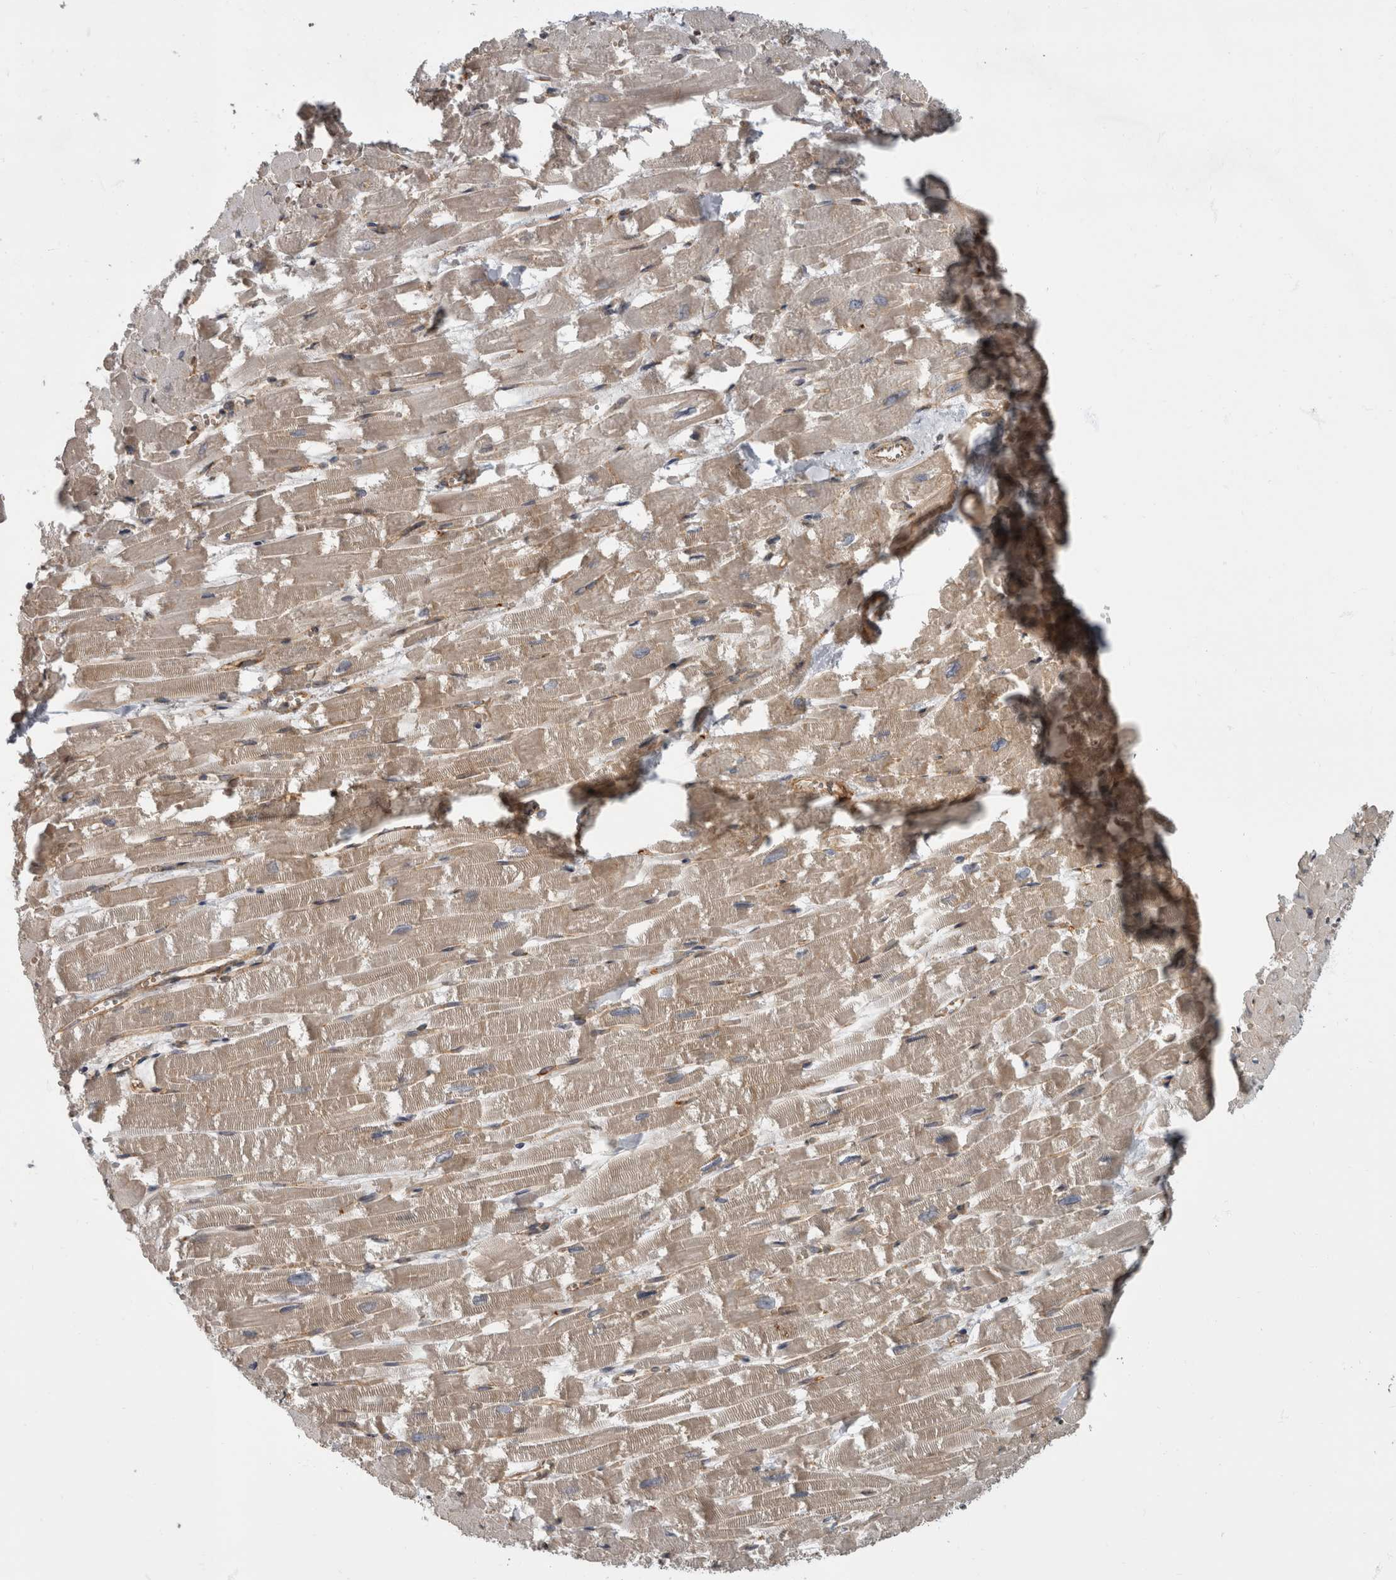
{"staining": {"intensity": "moderate", "quantity": "25%-75%", "location": "cytoplasmic/membranous"}, "tissue": "heart muscle", "cell_type": "Cardiomyocytes", "image_type": "normal", "snomed": [{"axis": "morphology", "description": "Normal tissue, NOS"}, {"axis": "topography", "description": "Heart"}], "caption": "Heart muscle stained with immunohistochemistry (IHC) reveals moderate cytoplasmic/membranous staining in about 25%-75% of cardiomyocytes. Nuclei are stained in blue.", "gene": "HOOK3", "patient": {"sex": "male", "age": 54}}